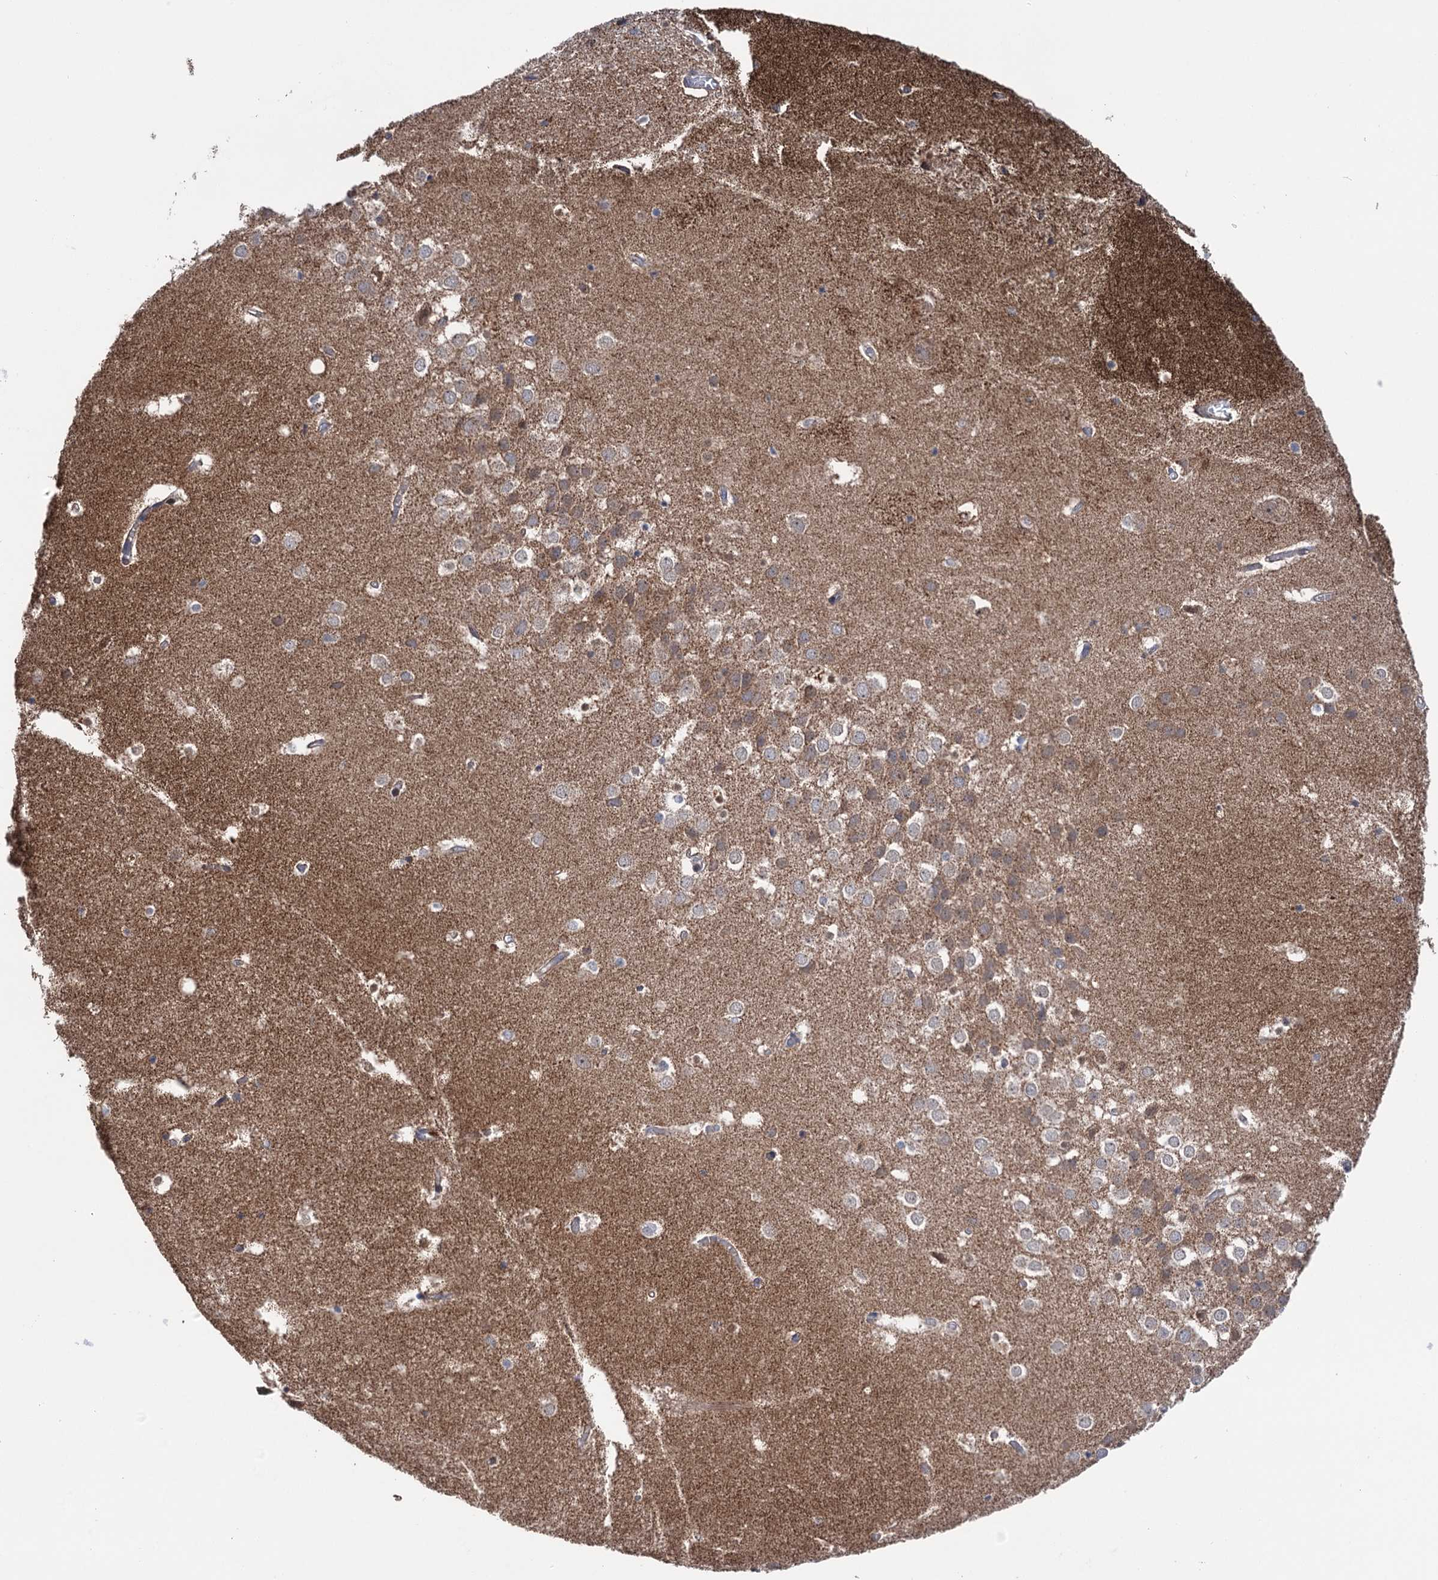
{"staining": {"intensity": "moderate", "quantity": "<25%", "location": "cytoplasmic/membranous"}, "tissue": "hippocampus", "cell_type": "Glial cells", "image_type": "normal", "snomed": [{"axis": "morphology", "description": "Normal tissue, NOS"}, {"axis": "topography", "description": "Hippocampus"}], "caption": "Moderate cytoplasmic/membranous staining is identified in about <25% of glial cells in unremarkable hippocampus. (DAB IHC with brightfield microscopy, high magnification).", "gene": "SUCLA2", "patient": {"sex": "female", "age": 52}}